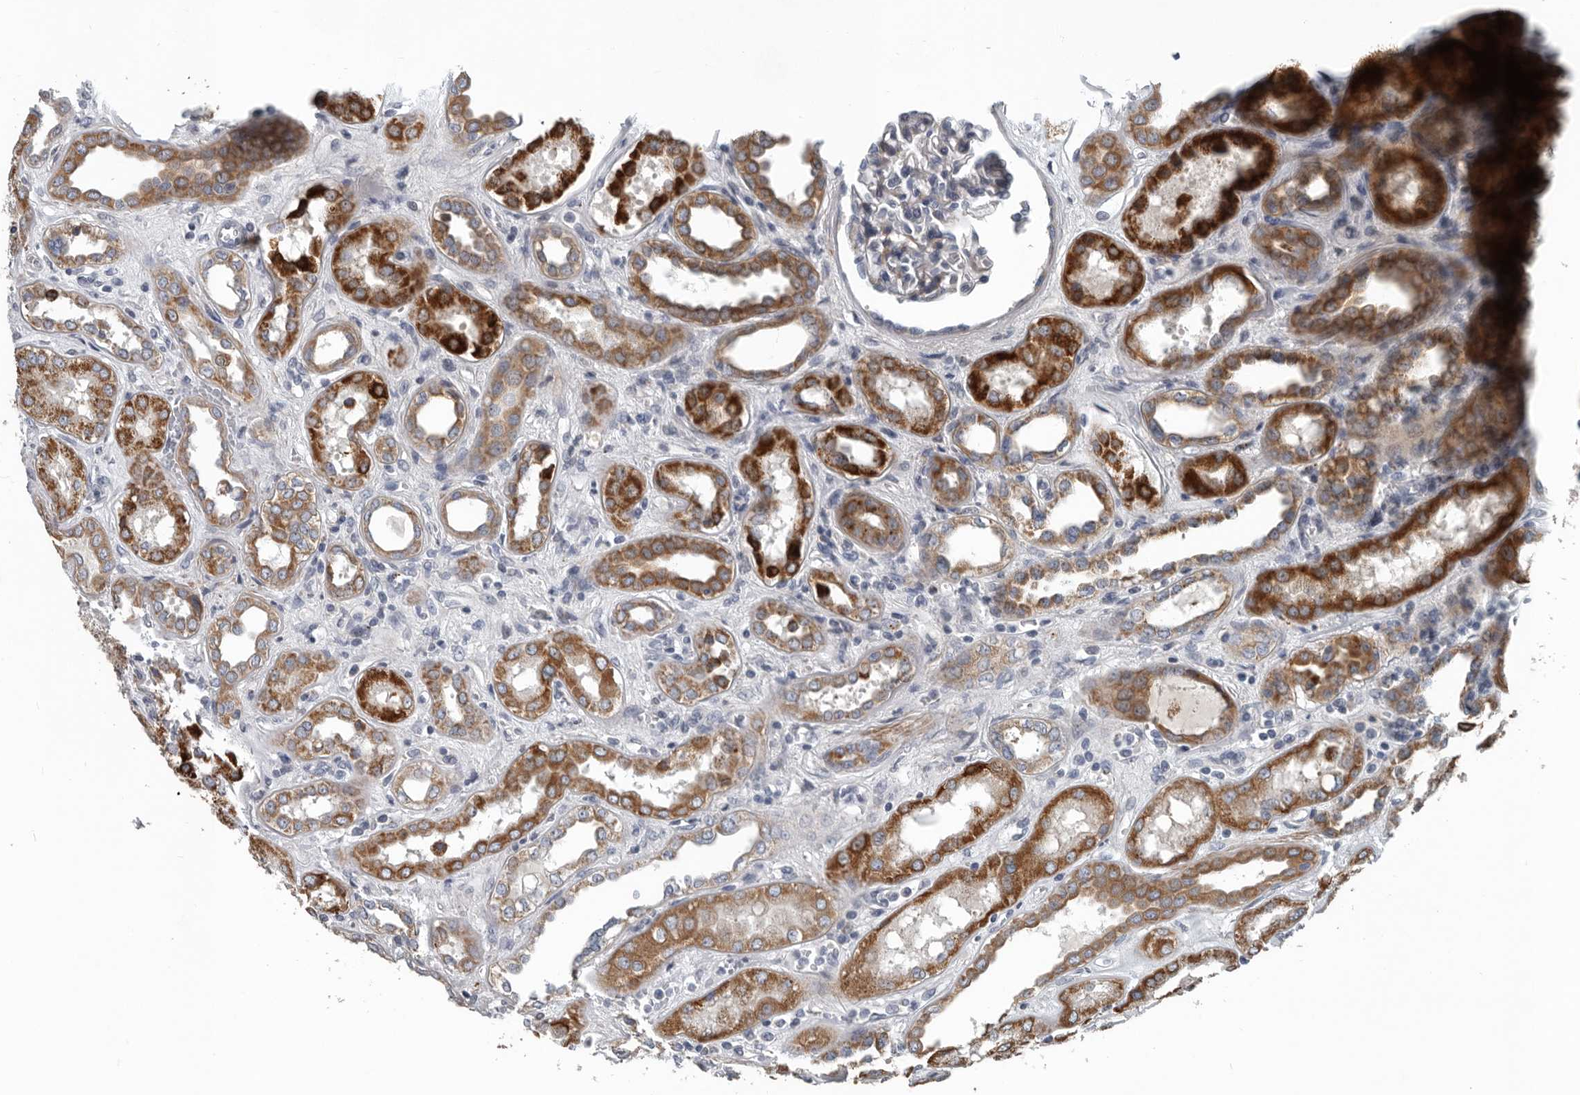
{"staining": {"intensity": "negative", "quantity": "none", "location": "none"}, "tissue": "kidney", "cell_type": "Cells in glomeruli", "image_type": "normal", "snomed": [{"axis": "morphology", "description": "Normal tissue, NOS"}, {"axis": "topography", "description": "Kidney"}], "caption": "Immunohistochemistry (IHC) of normal kidney shows no expression in cells in glomeruli. (DAB immunohistochemistry, high magnification).", "gene": "DPY19L4", "patient": {"sex": "male", "age": 59}}